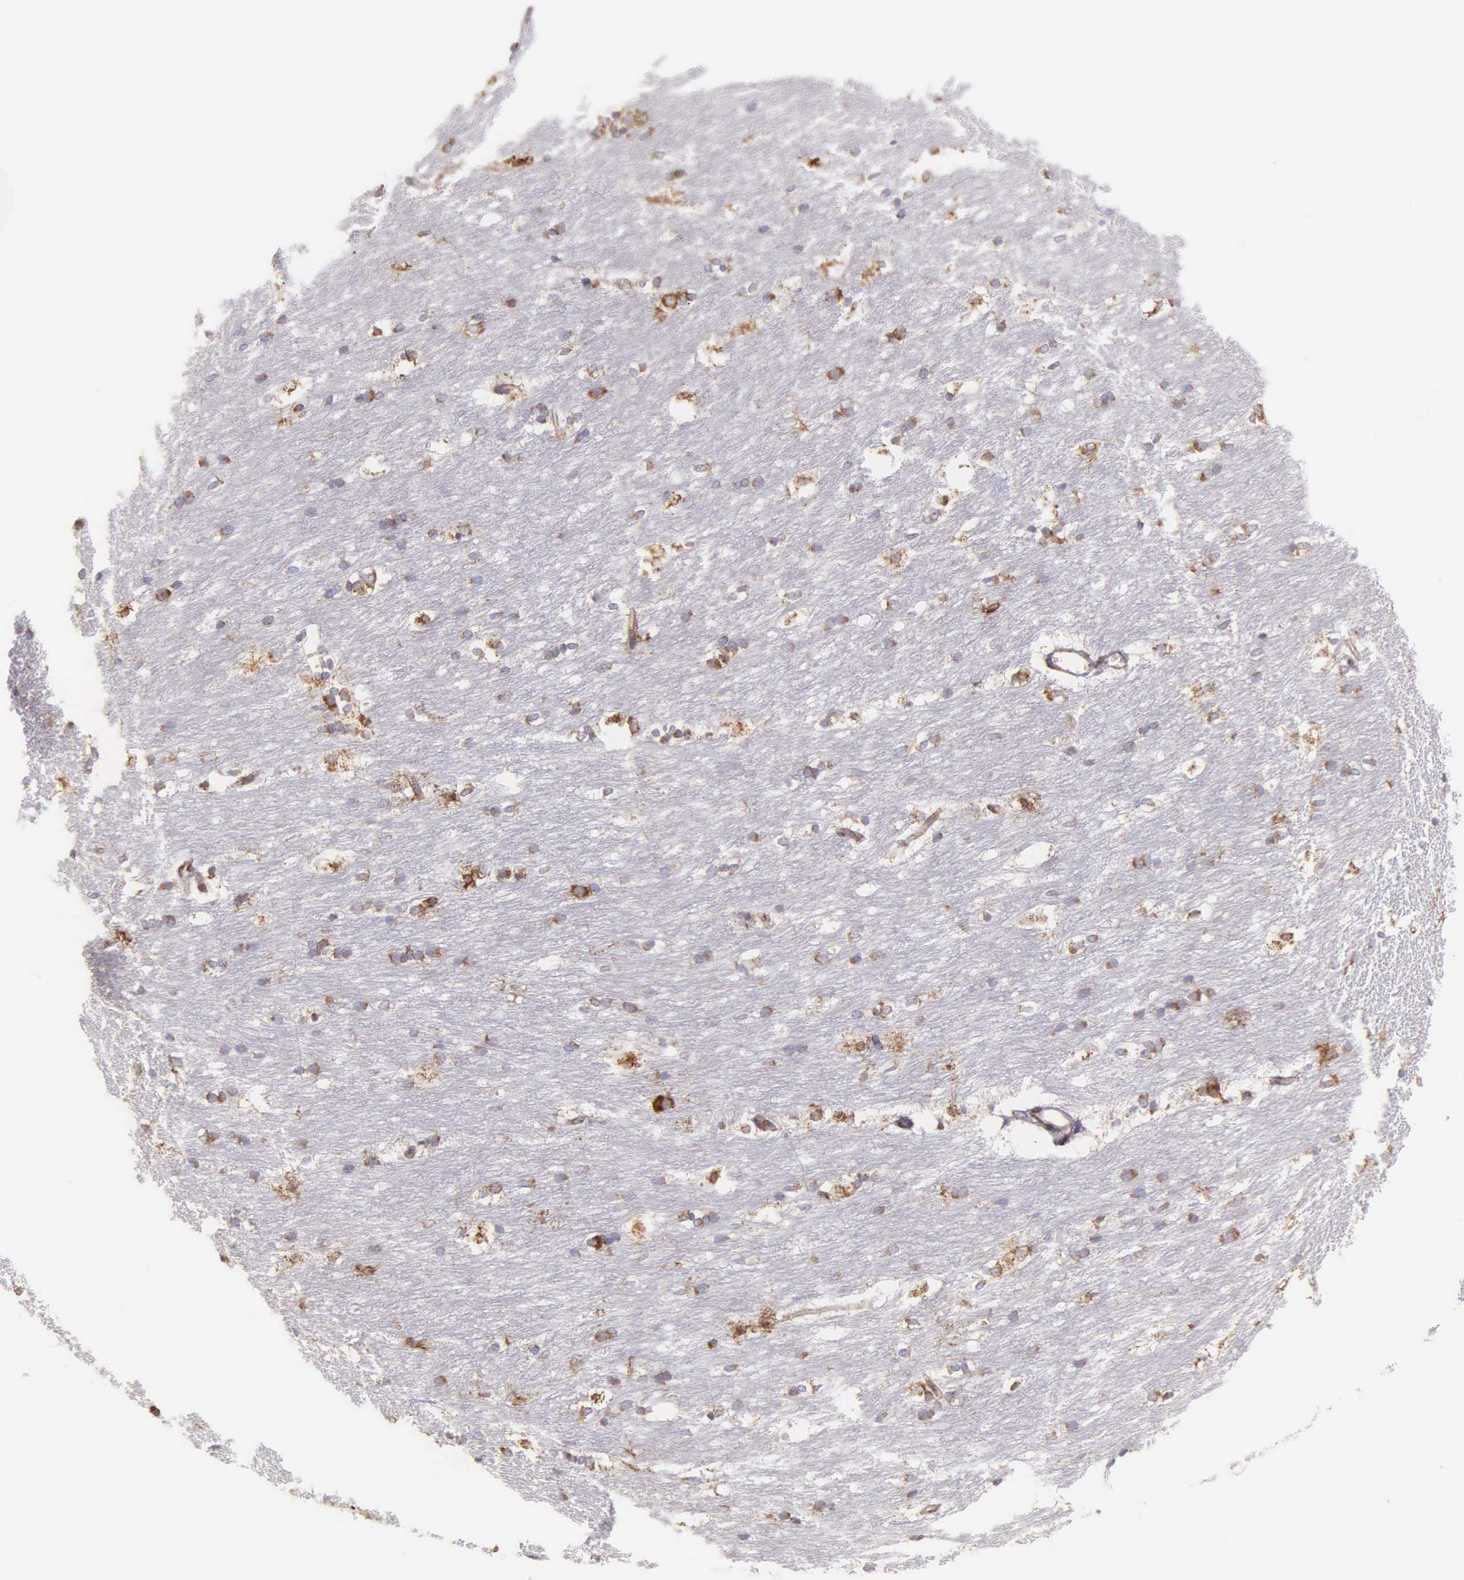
{"staining": {"intensity": "weak", "quantity": "<25%", "location": "cytoplasmic/membranous"}, "tissue": "caudate", "cell_type": "Glial cells", "image_type": "normal", "snomed": [{"axis": "morphology", "description": "Normal tissue, NOS"}, {"axis": "topography", "description": "Lateral ventricle wall"}], "caption": "High power microscopy photomicrograph of an immunohistochemistry (IHC) micrograph of normal caudate, revealing no significant staining in glial cells.", "gene": "CKAP4", "patient": {"sex": "female", "age": 19}}